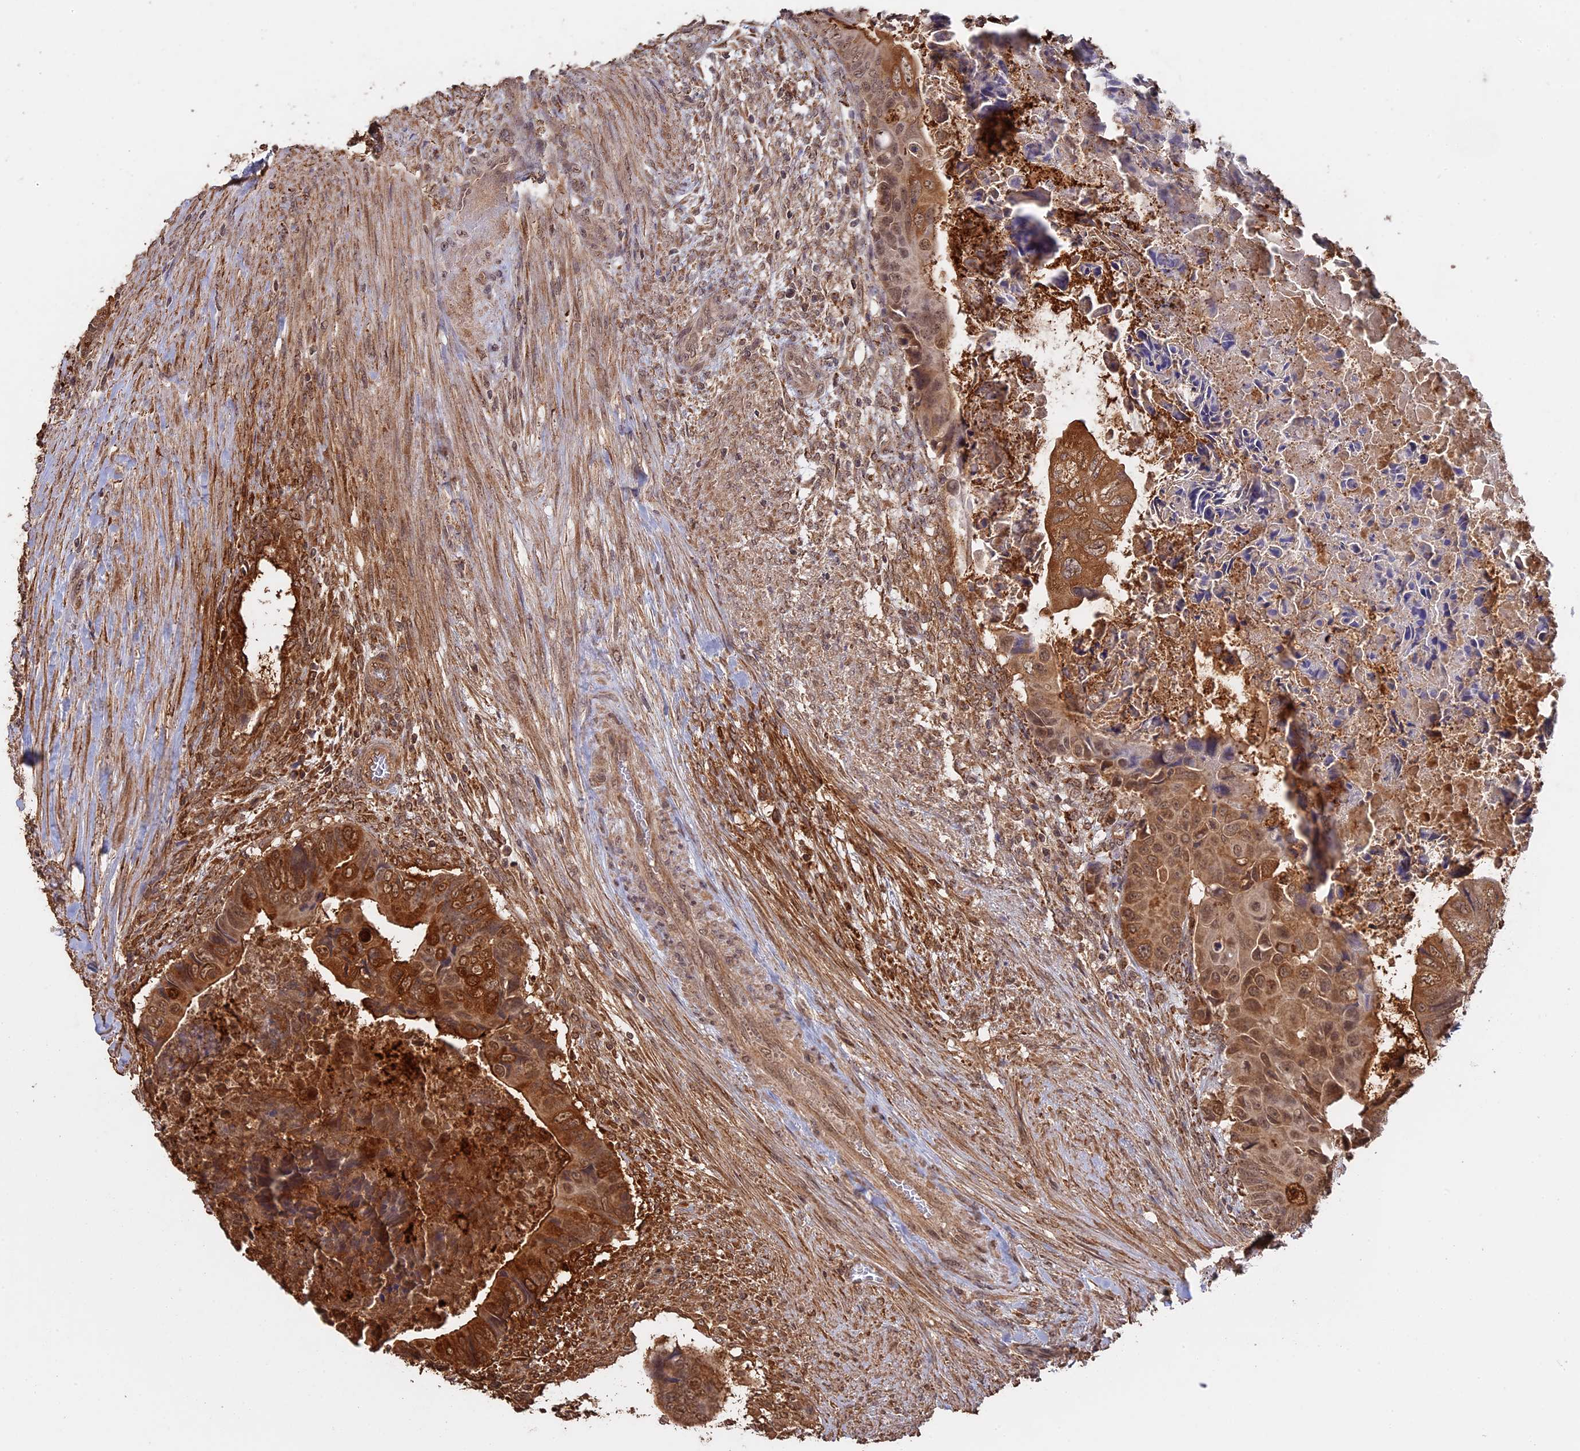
{"staining": {"intensity": "strong", "quantity": "25%-75%", "location": "cytoplasmic/membranous,nuclear"}, "tissue": "colorectal cancer", "cell_type": "Tumor cells", "image_type": "cancer", "snomed": [{"axis": "morphology", "description": "Adenocarcinoma, NOS"}, {"axis": "topography", "description": "Rectum"}], "caption": "This micrograph shows immunohistochemistry (IHC) staining of human colorectal cancer, with high strong cytoplasmic/membranous and nuclear positivity in approximately 25%-75% of tumor cells.", "gene": "FAM210B", "patient": {"sex": "female", "age": 78}}